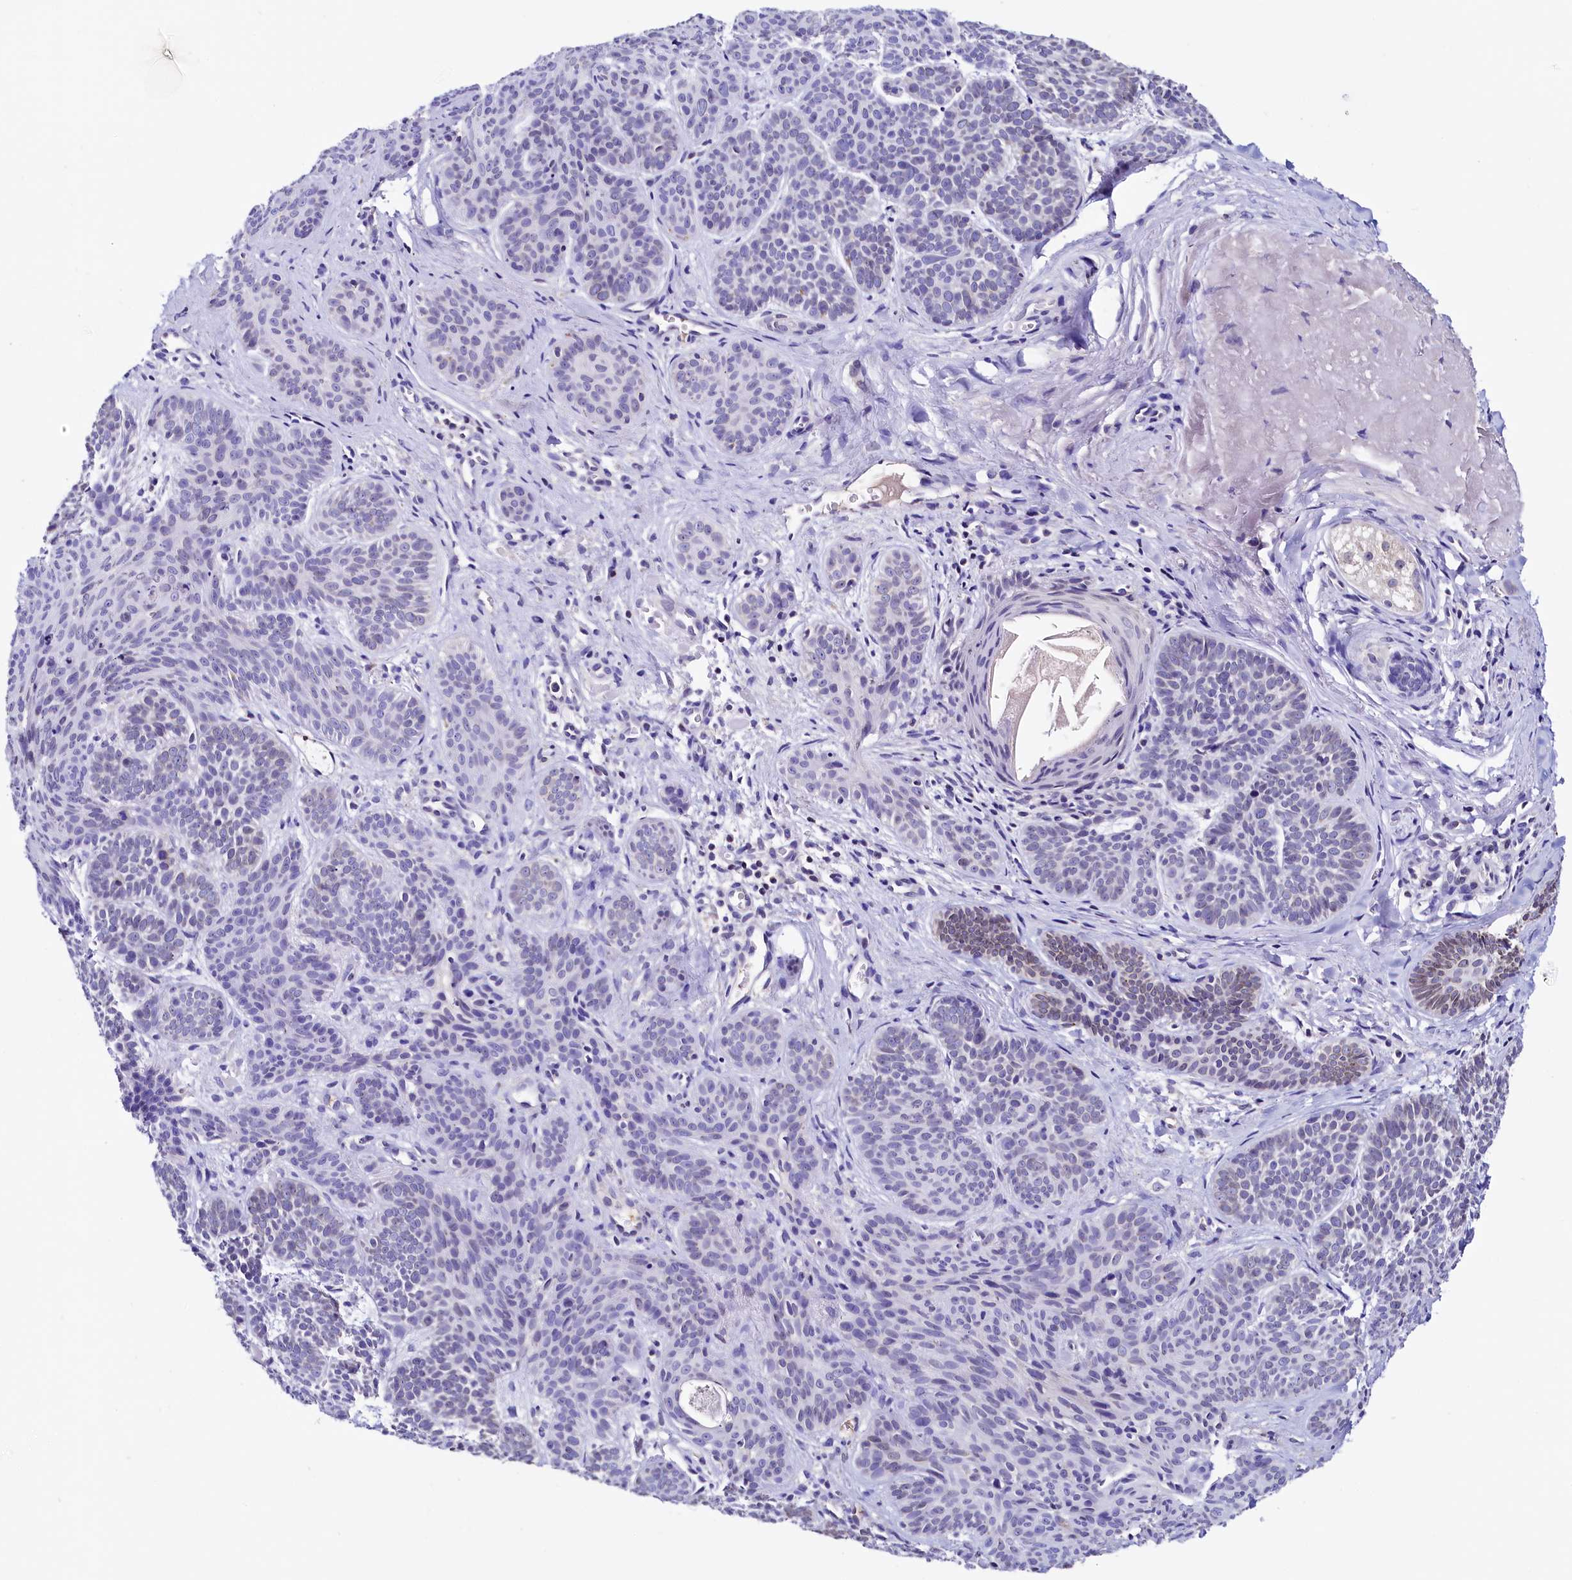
{"staining": {"intensity": "negative", "quantity": "none", "location": "none"}, "tissue": "skin cancer", "cell_type": "Tumor cells", "image_type": "cancer", "snomed": [{"axis": "morphology", "description": "Basal cell carcinoma"}, {"axis": "topography", "description": "Skin"}], "caption": "Micrograph shows no significant protein staining in tumor cells of skin cancer (basal cell carcinoma).", "gene": "HAND1", "patient": {"sex": "male", "age": 85}}